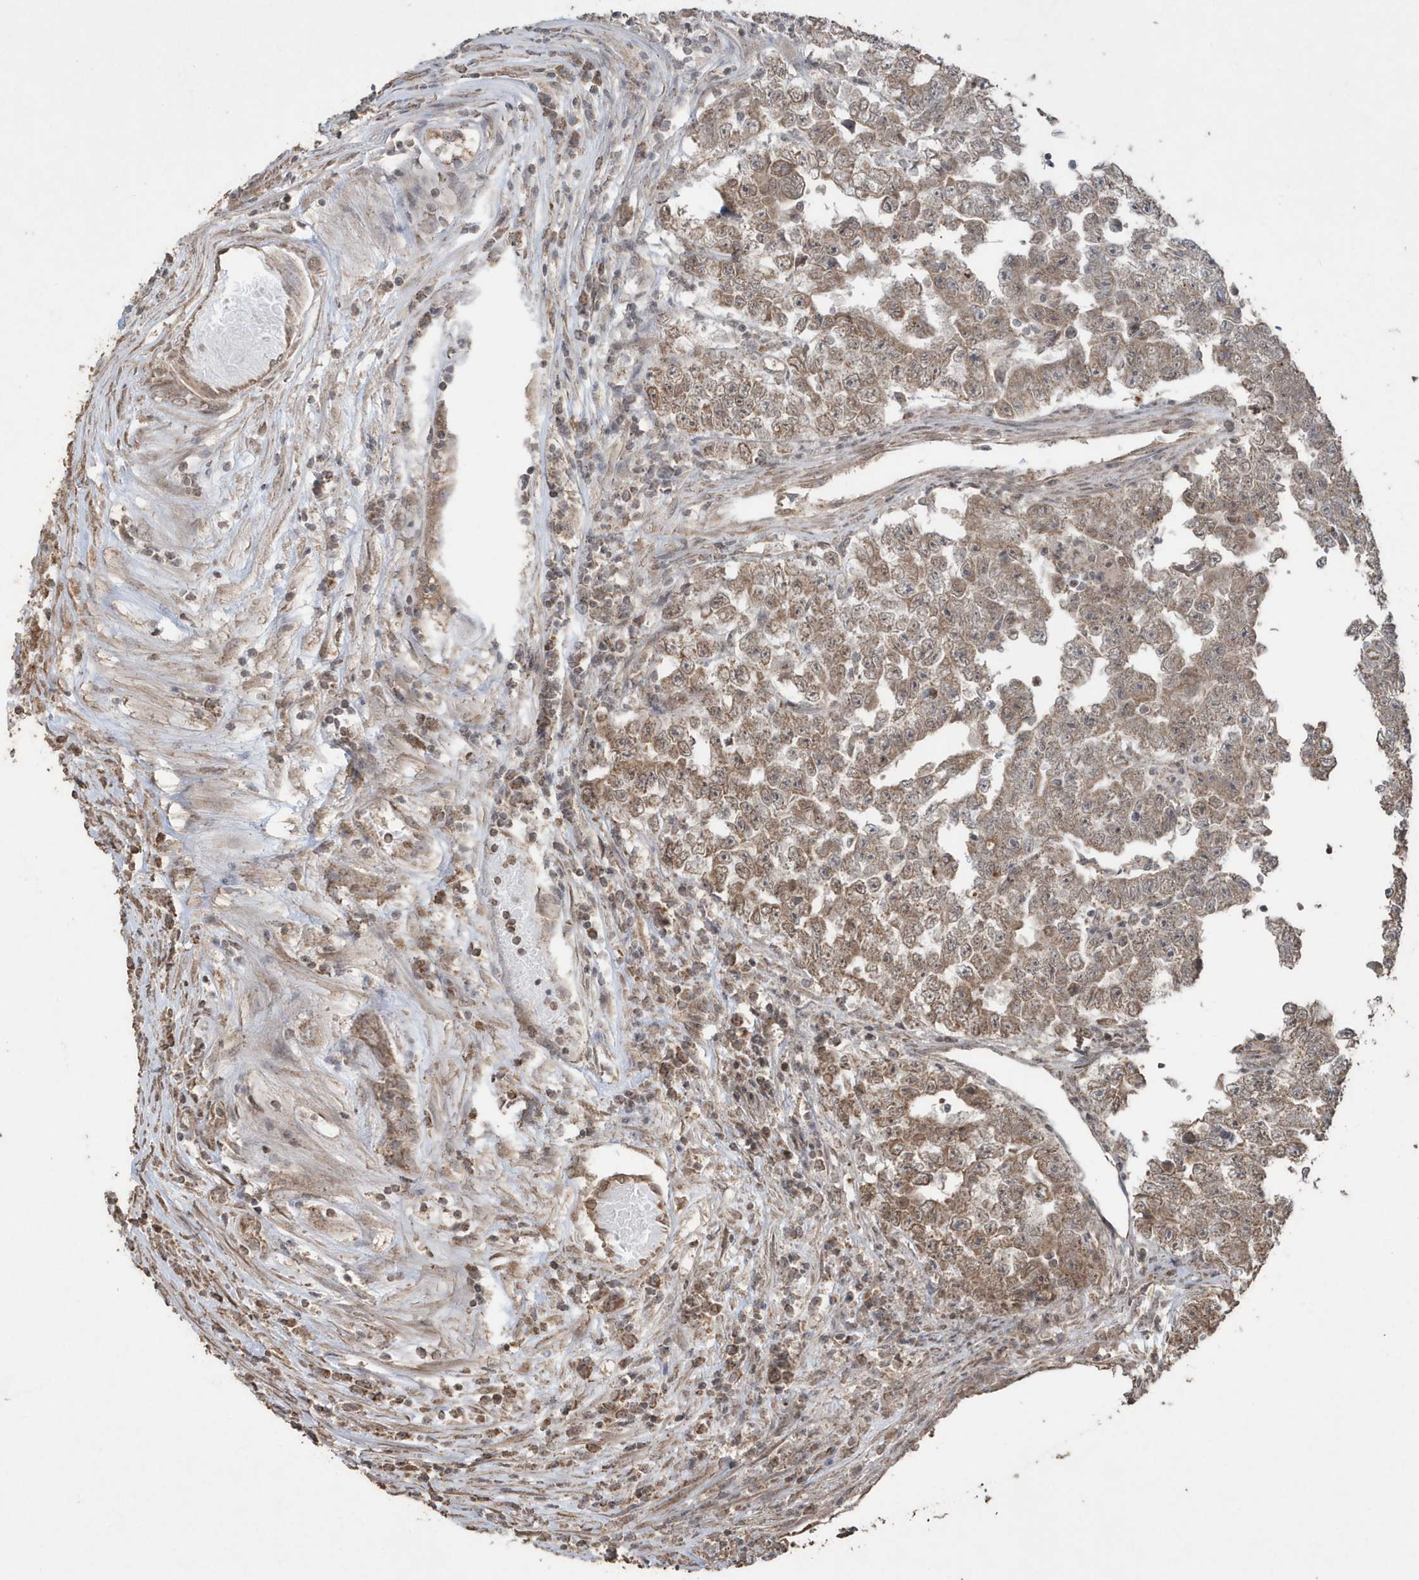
{"staining": {"intensity": "moderate", "quantity": ">75%", "location": "cytoplasmic/membranous"}, "tissue": "testis cancer", "cell_type": "Tumor cells", "image_type": "cancer", "snomed": [{"axis": "morphology", "description": "Carcinoma, Embryonal, NOS"}, {"axis": "topography", "description": "Testis"}], "caption": "Protein expression by immunohistochemistry reveals moderate cytoplasmic/membranous expression in about >75% of tumor cells in testis cancer.", "gene": "PAXBP1", "patient": {"sex": "male", "age": 25}}